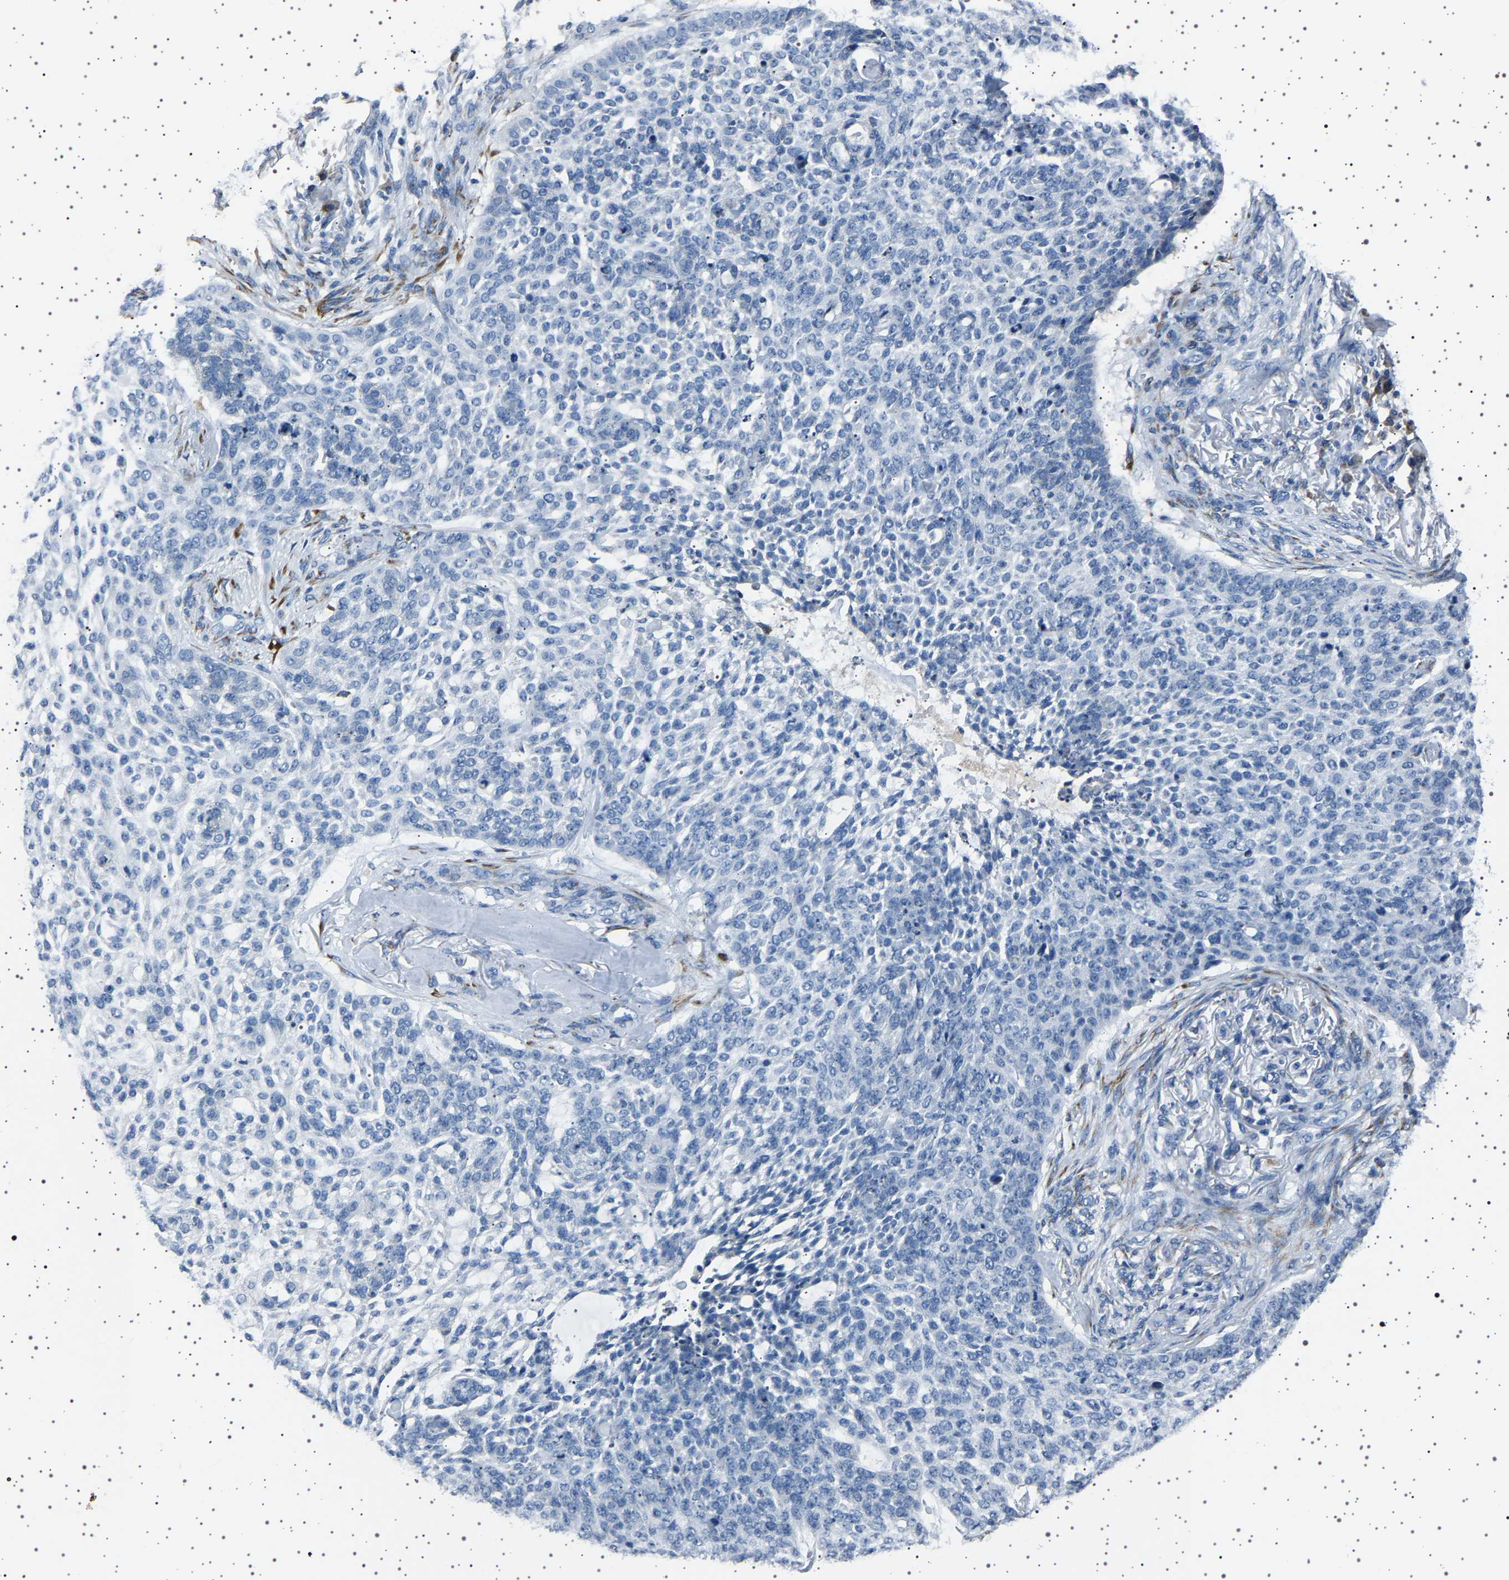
{"staining": {"intensity": "negative", "quantity": "none", "location": "none"}, "tissue": "skin cancer", "cell_type": "Tumor cells", "image_type": "cancer", "snomed": [{"axis": "morphology", "description": "Basal cell carcinoma"}, {"axis": "topography", "description": "Skin"}], "caption": "The photomicrograph displays no significant staining in tumor cells of skin basal cell carcinoma.", "gene": "FTCD", "patient": {"sex": "female", "age": 64}}